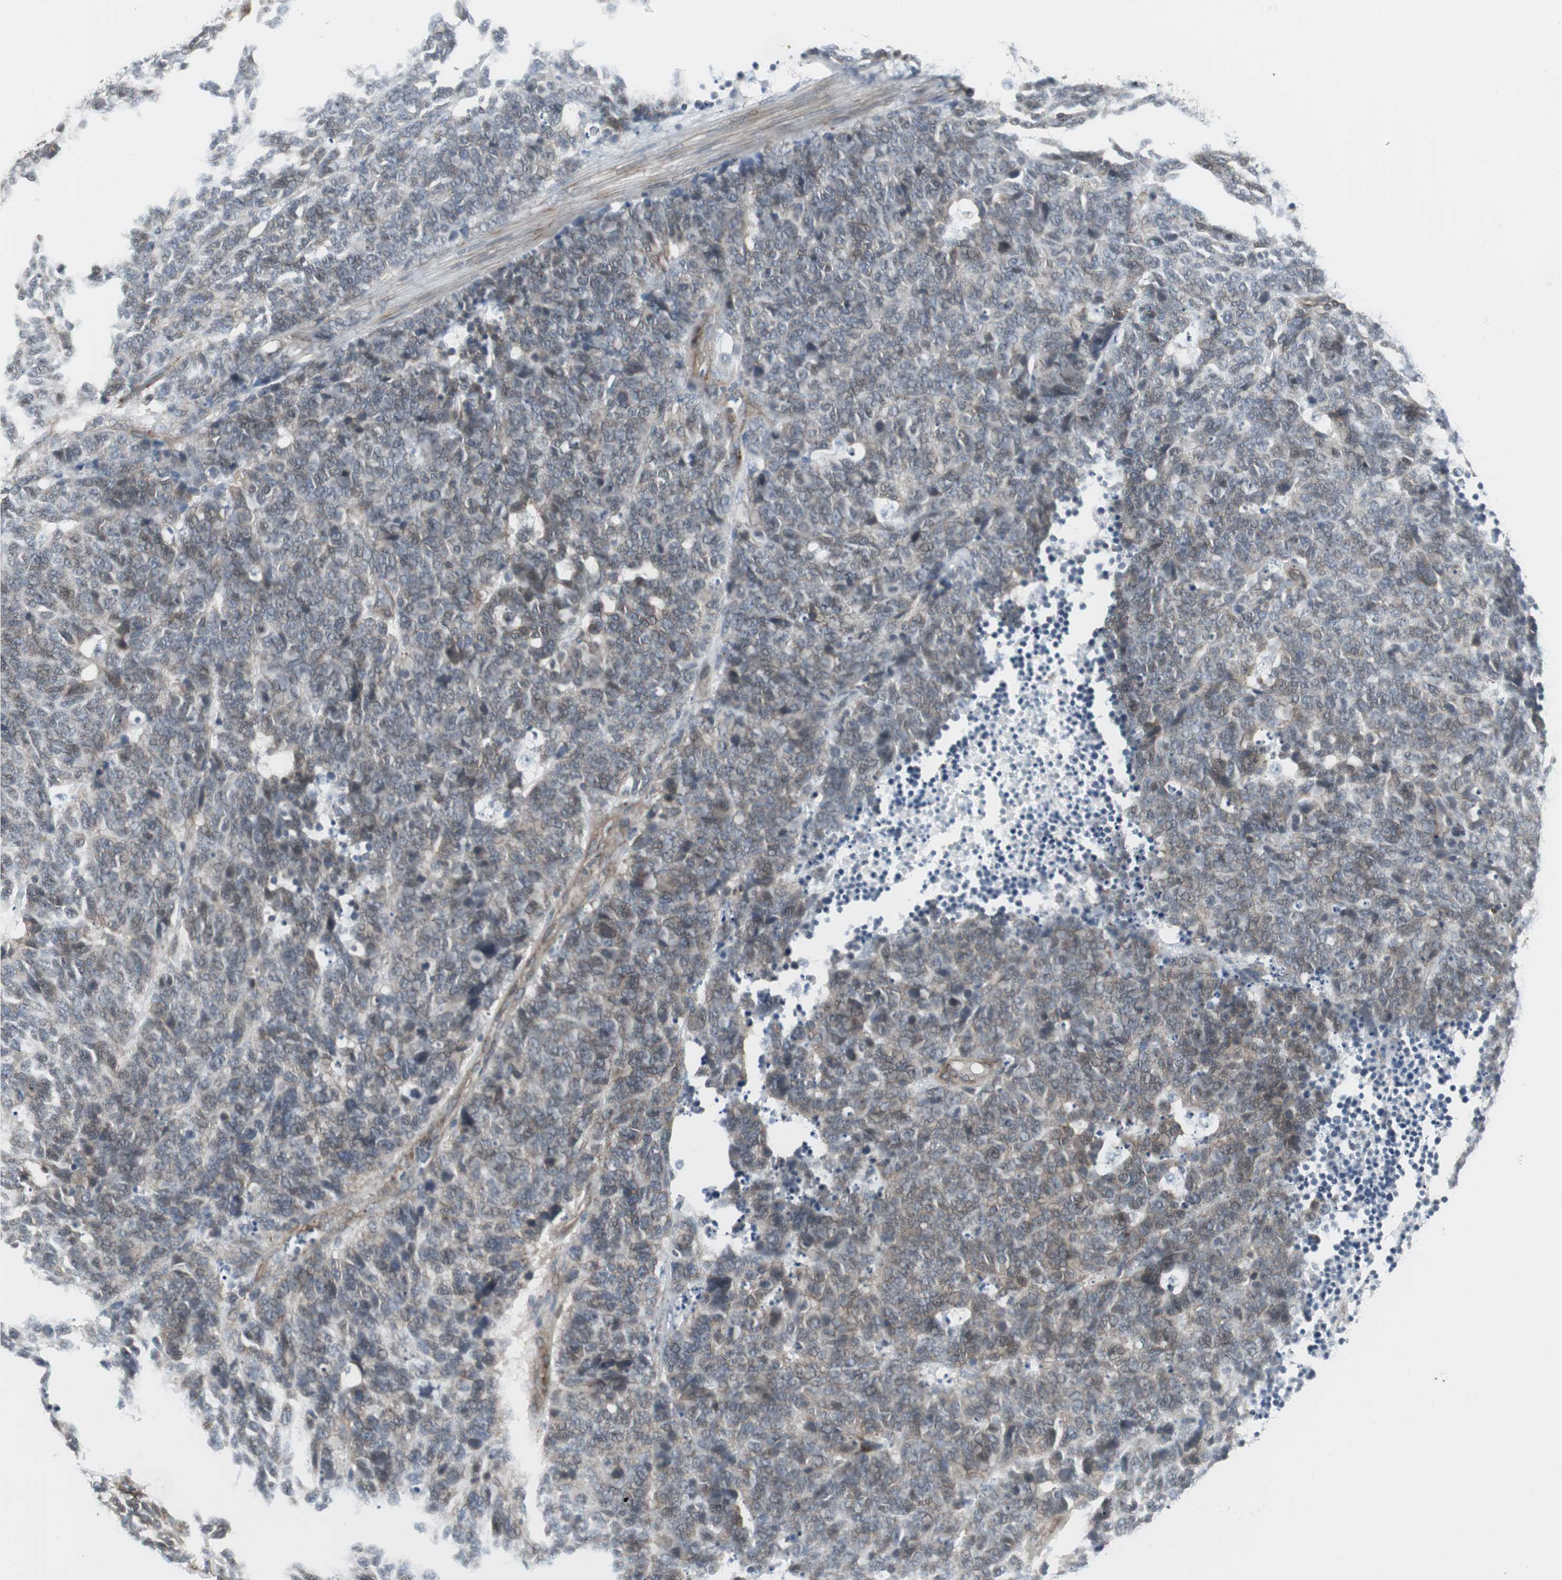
{"staining": {"intensity": "weak", "quantity": "25%-75%", "location": "cytoplasmic/membranous"}, "tissue": "lung cancer", "cell_type": "Tumor cells", "image_type": "cancer", "snomed": [{"axis": "morphology", "description": "Neoplasm, malignant, NOS"}, {"axis": "topography", "description": "Lung"}], "caption": "An image of human malignant neoplasm (lung) stained for a protein demonstrates weak cytoplasmic/membranous brown staining in tumor cells.", "gene": "SCYL3", "patient": {"sex": "female", "age": 58}}